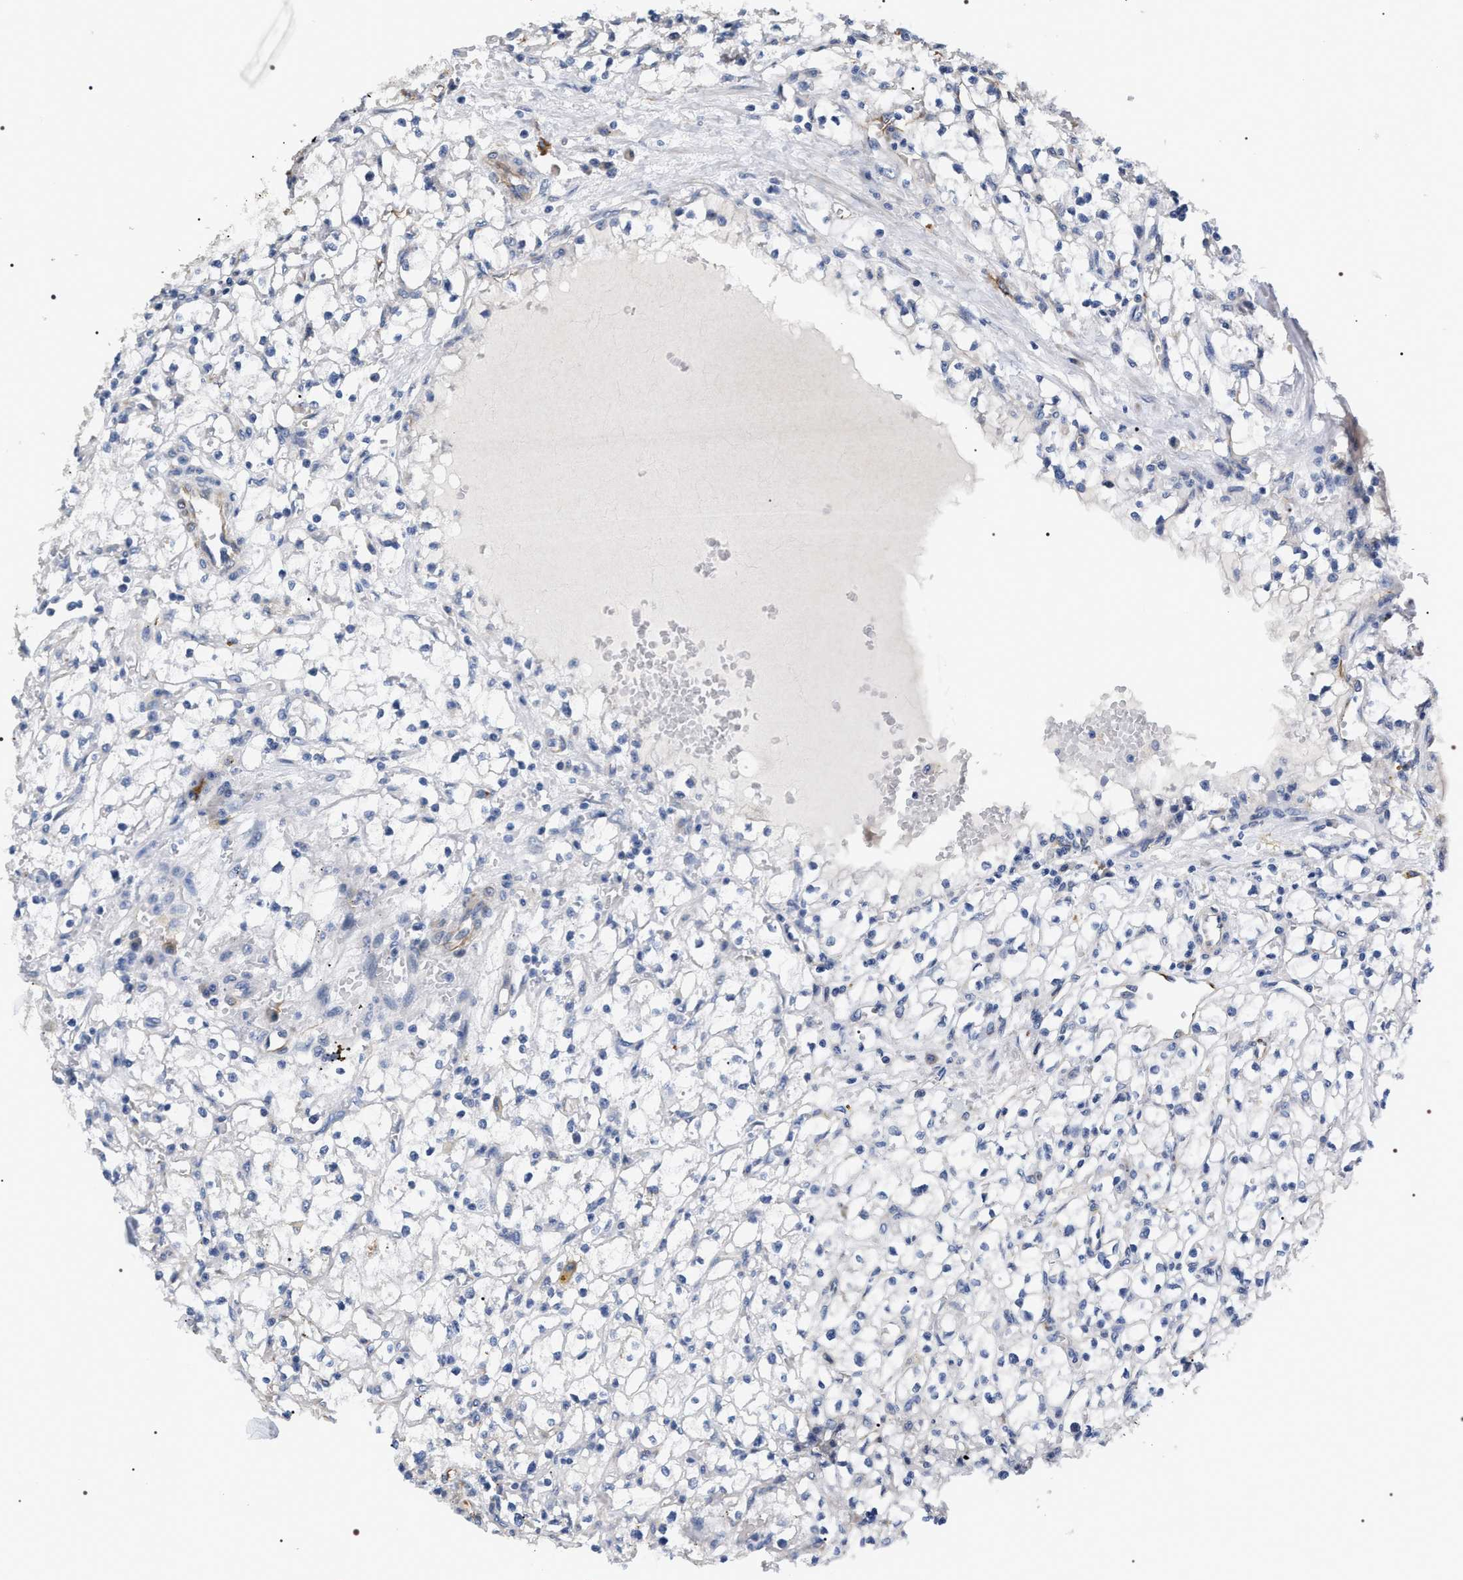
{"staining": {"intensity": "negative", "quantity": "none", "location": "none"}, "tissue": "renal cancer", "cell_type": "Tumor cells", "image_type": "cancer", "snomed": [{"axis": "morphology", "description": "Adenocarcinoma, NOS"}, {"axis": "topography", "description": "Kidney"}], "caption": "DAB immunohistochemical staining of renal cancer shows no significant staining in tumor cells.", "gene": "PKD1L1", "patient": {"sex": "male", "age": 56}}